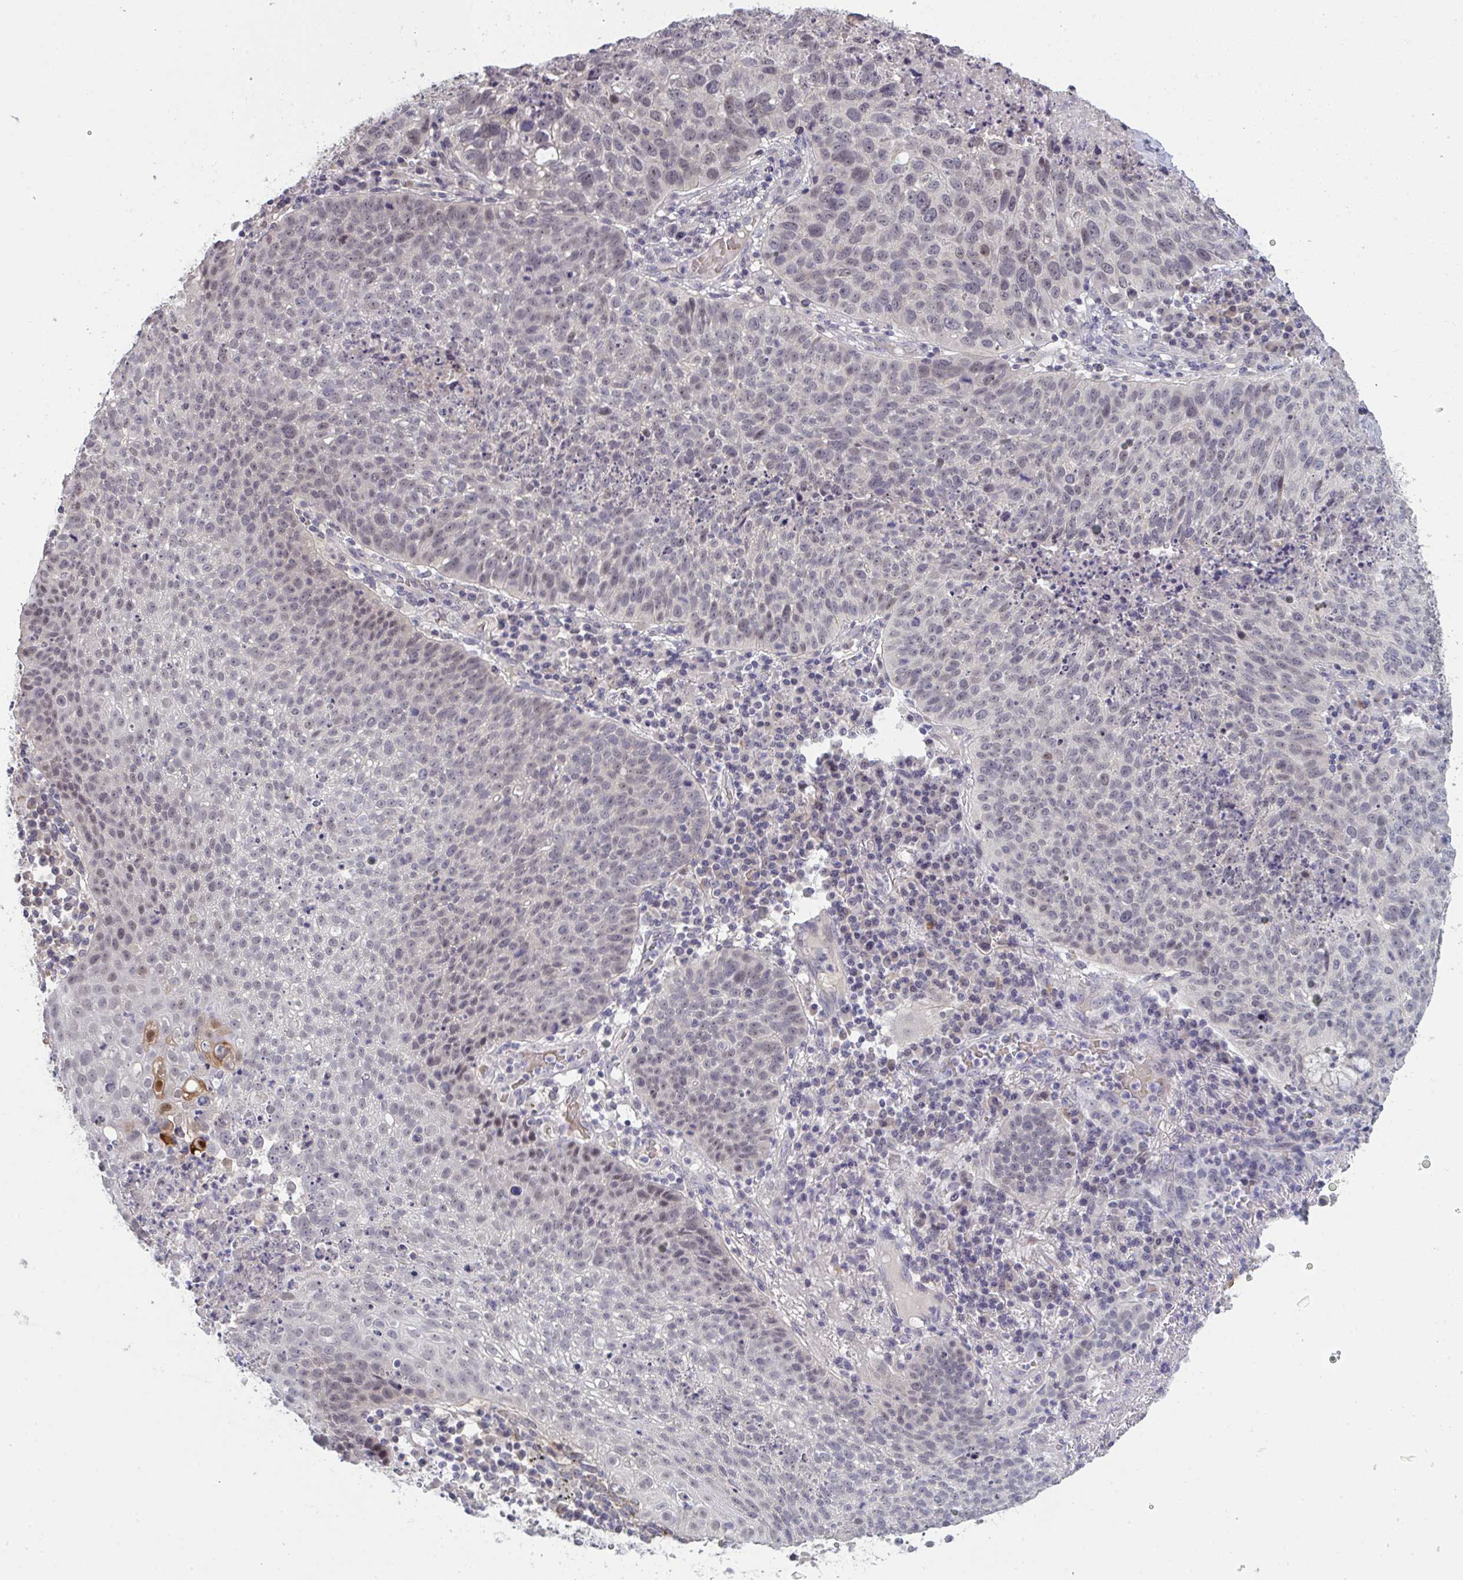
{"staining": {"intensity": "strong", "quantity": "<25%", "location": "cytoplasmic/membranous"}, "tissue": "lung cancer", "cell_type": "Tumor cells", "image_type": "cancer", "snomed": [{"axis": "morphology", "description": "Squamous cell carcinoma, NOS"}, {"axis": "topography", "description": "Lung"}], "caption": "Protein expression analysis of lung cancer displays strong cytoplasmic/membranous positivity in about <25% of tumor cells. The protein is stained brown, and the nuclei are stained in blue (DAB IHC with brightfield microscopy, high magnification).", "gene": "ZNF784", "patient": {"sex": "male", "age": 63}}